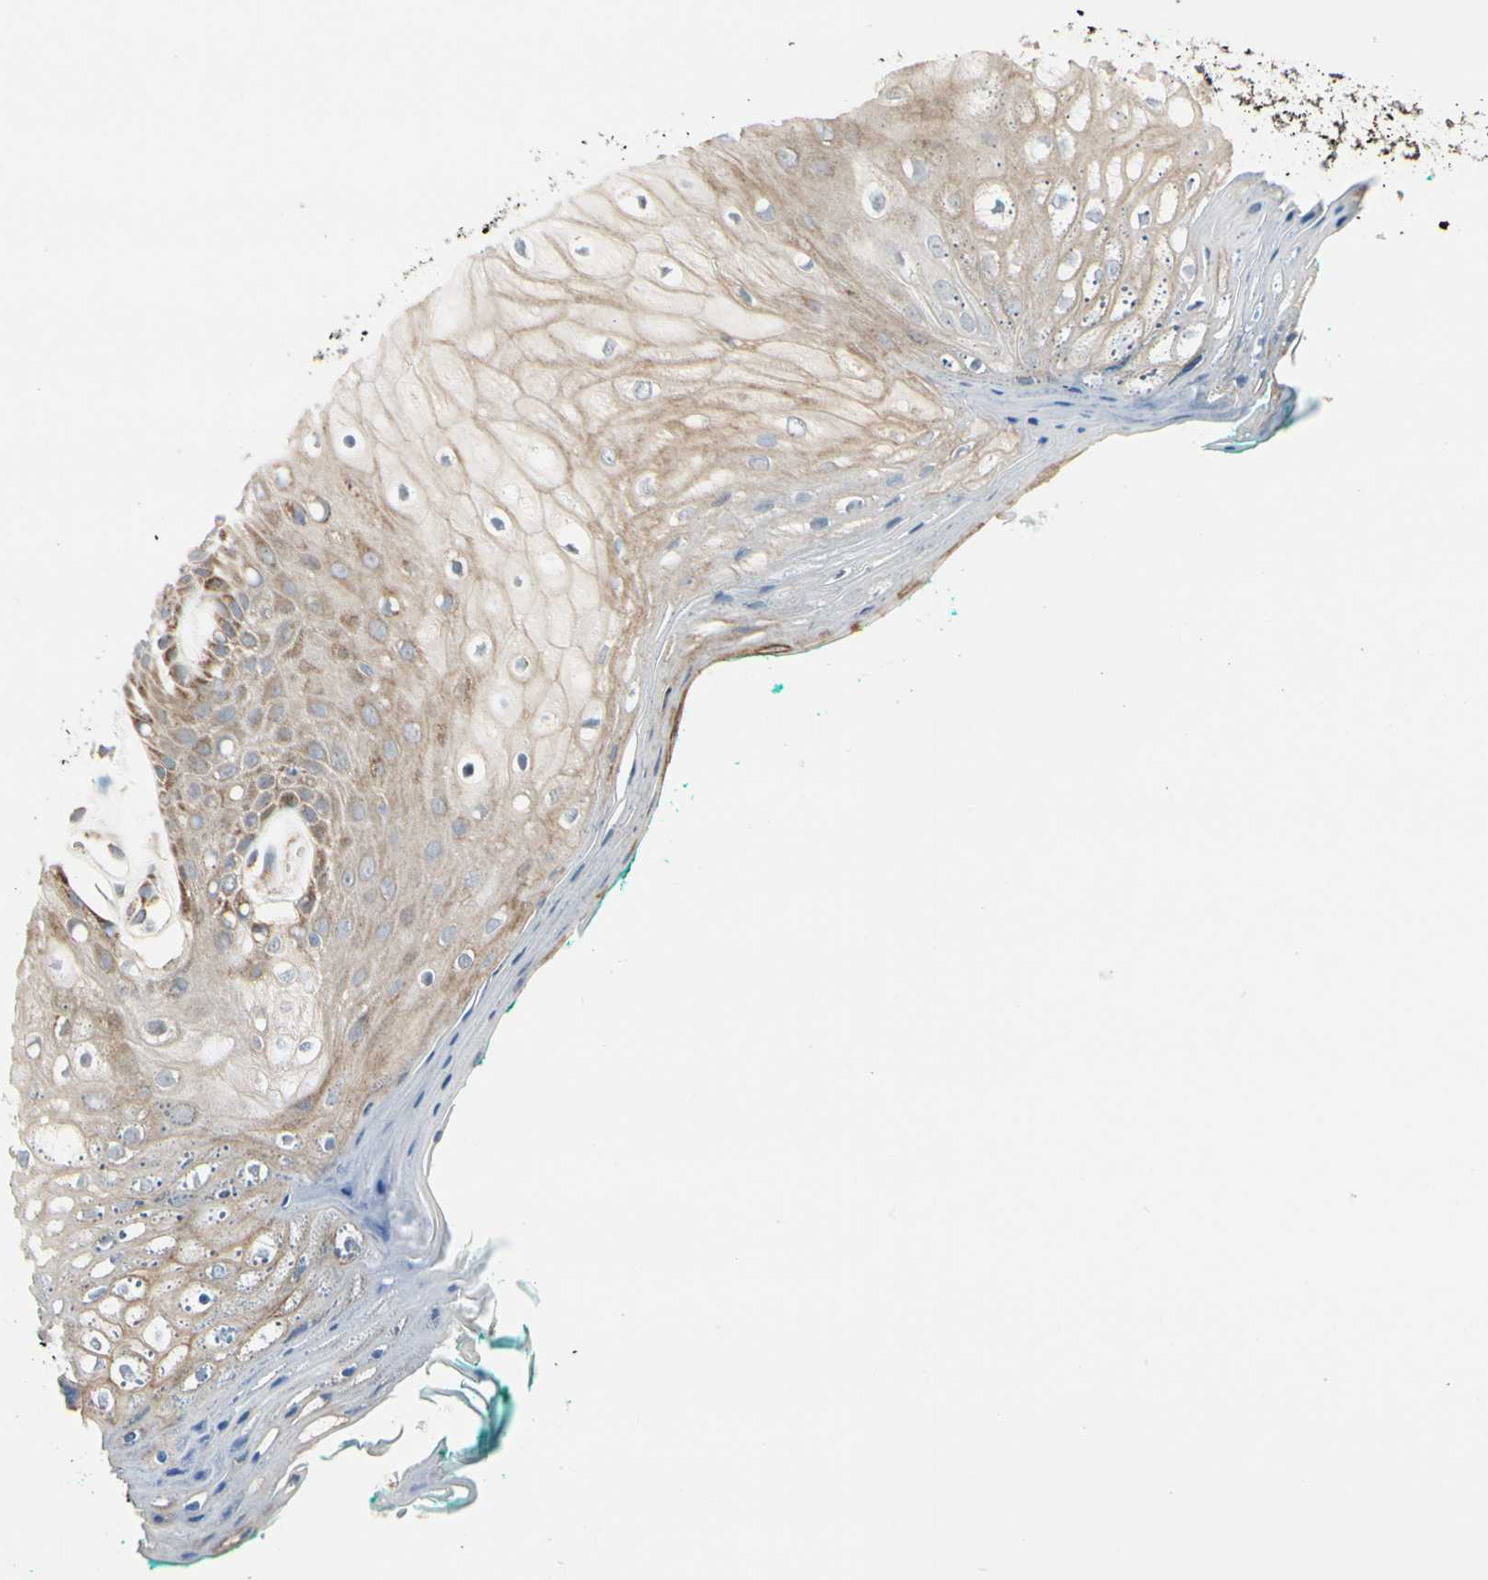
{"staining": {"intensity": "moderate", "quantity": ">75%", "location": "cytoplasmic/membranous"}, "tissue": "oral mucosa", "cell_type": "Squamous epithelial cells", "image_type": "normal", "snomed": [{"axis": "morphology", "description": "Normal tissue, NOS"}, {"axis": "morphology", "description": "Squamous cell carcinoma, NOS"}, {"axis": "topography", "description": "Skeletal muscle"}, {"axis": "topography", "description": "Oral tissue"}, {"axis": "topography", "description": "Head-Neck"}], "caption": "Oral mucosa stained with immunohistochemistry reveals moderate cytoplasmic/membranous positivity in approximately >75% of squamous epithelial cells.", "gene": "ANKS6", "patient": {"sex": "female", "age": 84}}